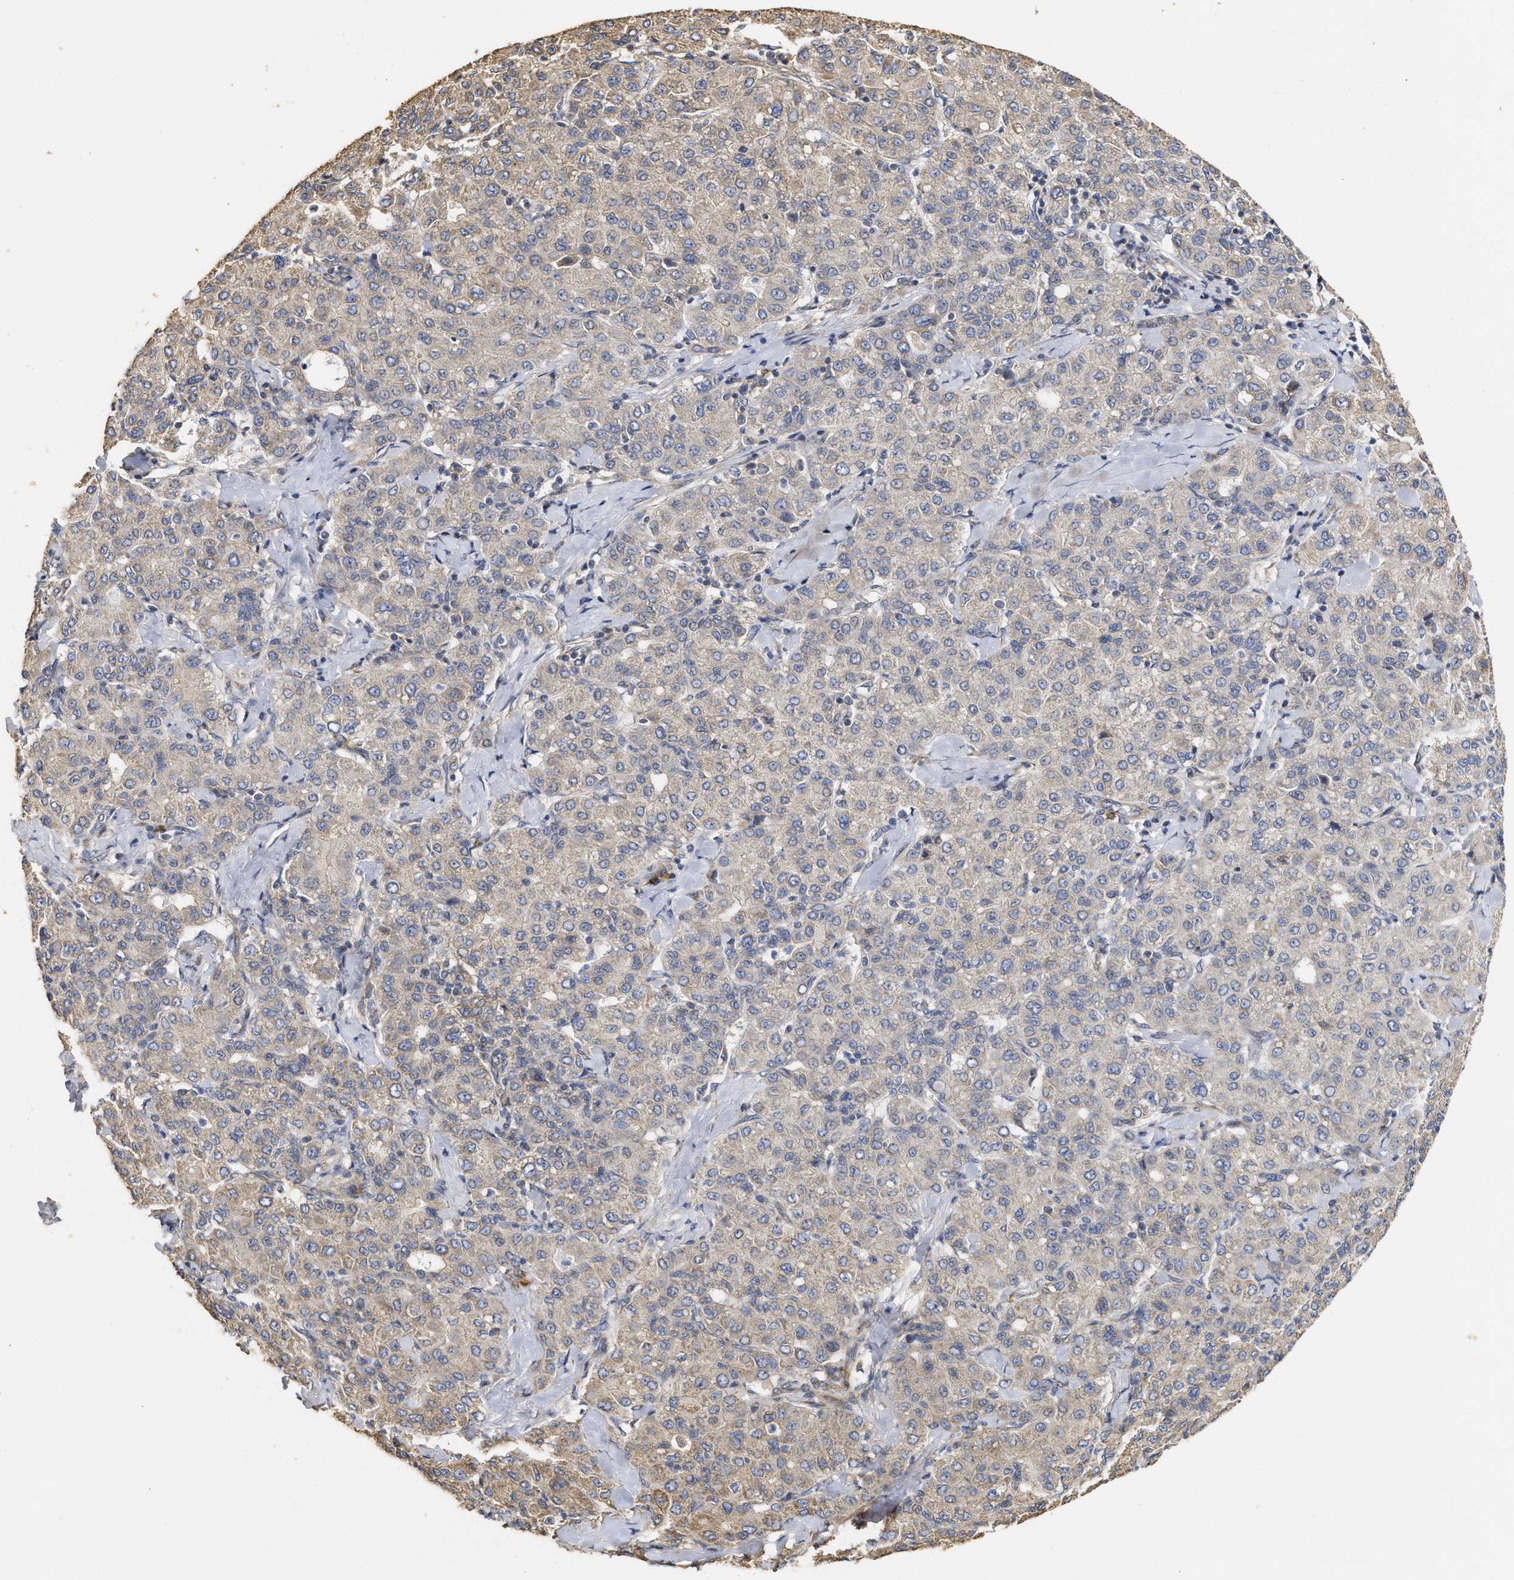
{"staining": {"intensity": "negative", "quantity": "none", "location": "none"}, "tissue": "liver cancer", "cell_type": "Tumor cells", "image_type": "cancer", "snomed": [{"axis": "morphology", "description": "Carcinoma, Hepatocellular, NOS"}, {"axis": "topography", "description": "Liver"}], "caption": "Immunohistochemistry micrograph of neoplastic tissue: hepatocellular carcinoma (liver) stained with DAB (3,3'-diaminobenzidine) demonstrates no significant protein expression in tumor cells. The staining was performed using DAB (3,3'-diaminobenzidine) to visualize the protein expression in brown, while the nuclei were stained in blue with hematoxylin (Magnification: 20x).", "gene": "NAV1", "patient": {"sex": "male", "age": 65}}